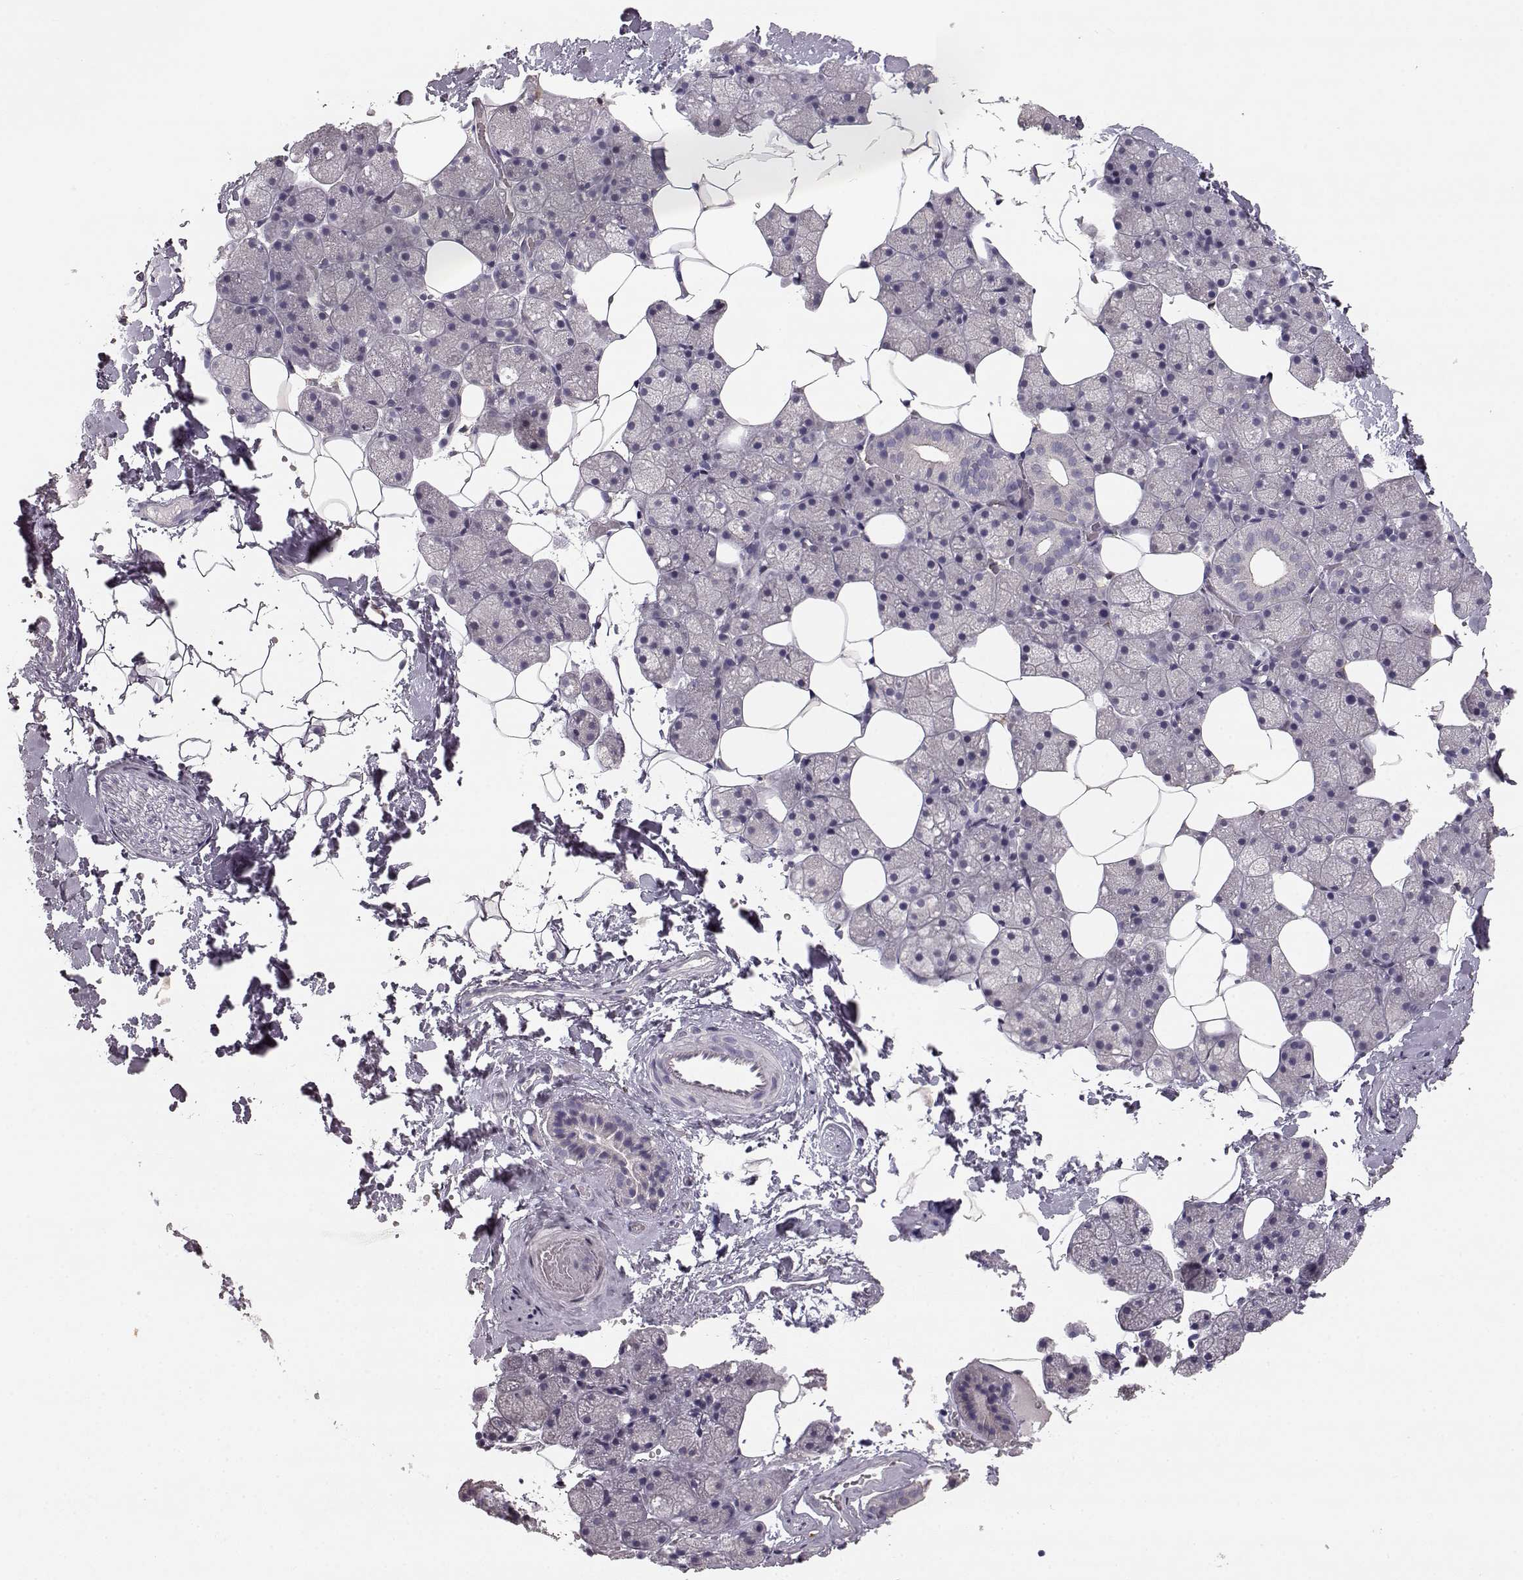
{"staining": {"intensity": "negative", "quantity": "none", "location": "none"}, "tissue": "salivary gland", "cell_type": "Glandular cells", "image_type": "normal", "snomed": [{"axis": "morphology", "description": "Normal tissue, NOS"}, {"axis": "topography", "description": "Salivary gland"}], "caption": "There is no significant staining in glandular cells of salivary gland. (Stains: DAB immunohistochemistry (IHC) with hematoxylin counter stain, Microscopy: brightfield microscopy at high magnification).", "gene": "GHR", "patient": {"sex": "male", "age": 38}}